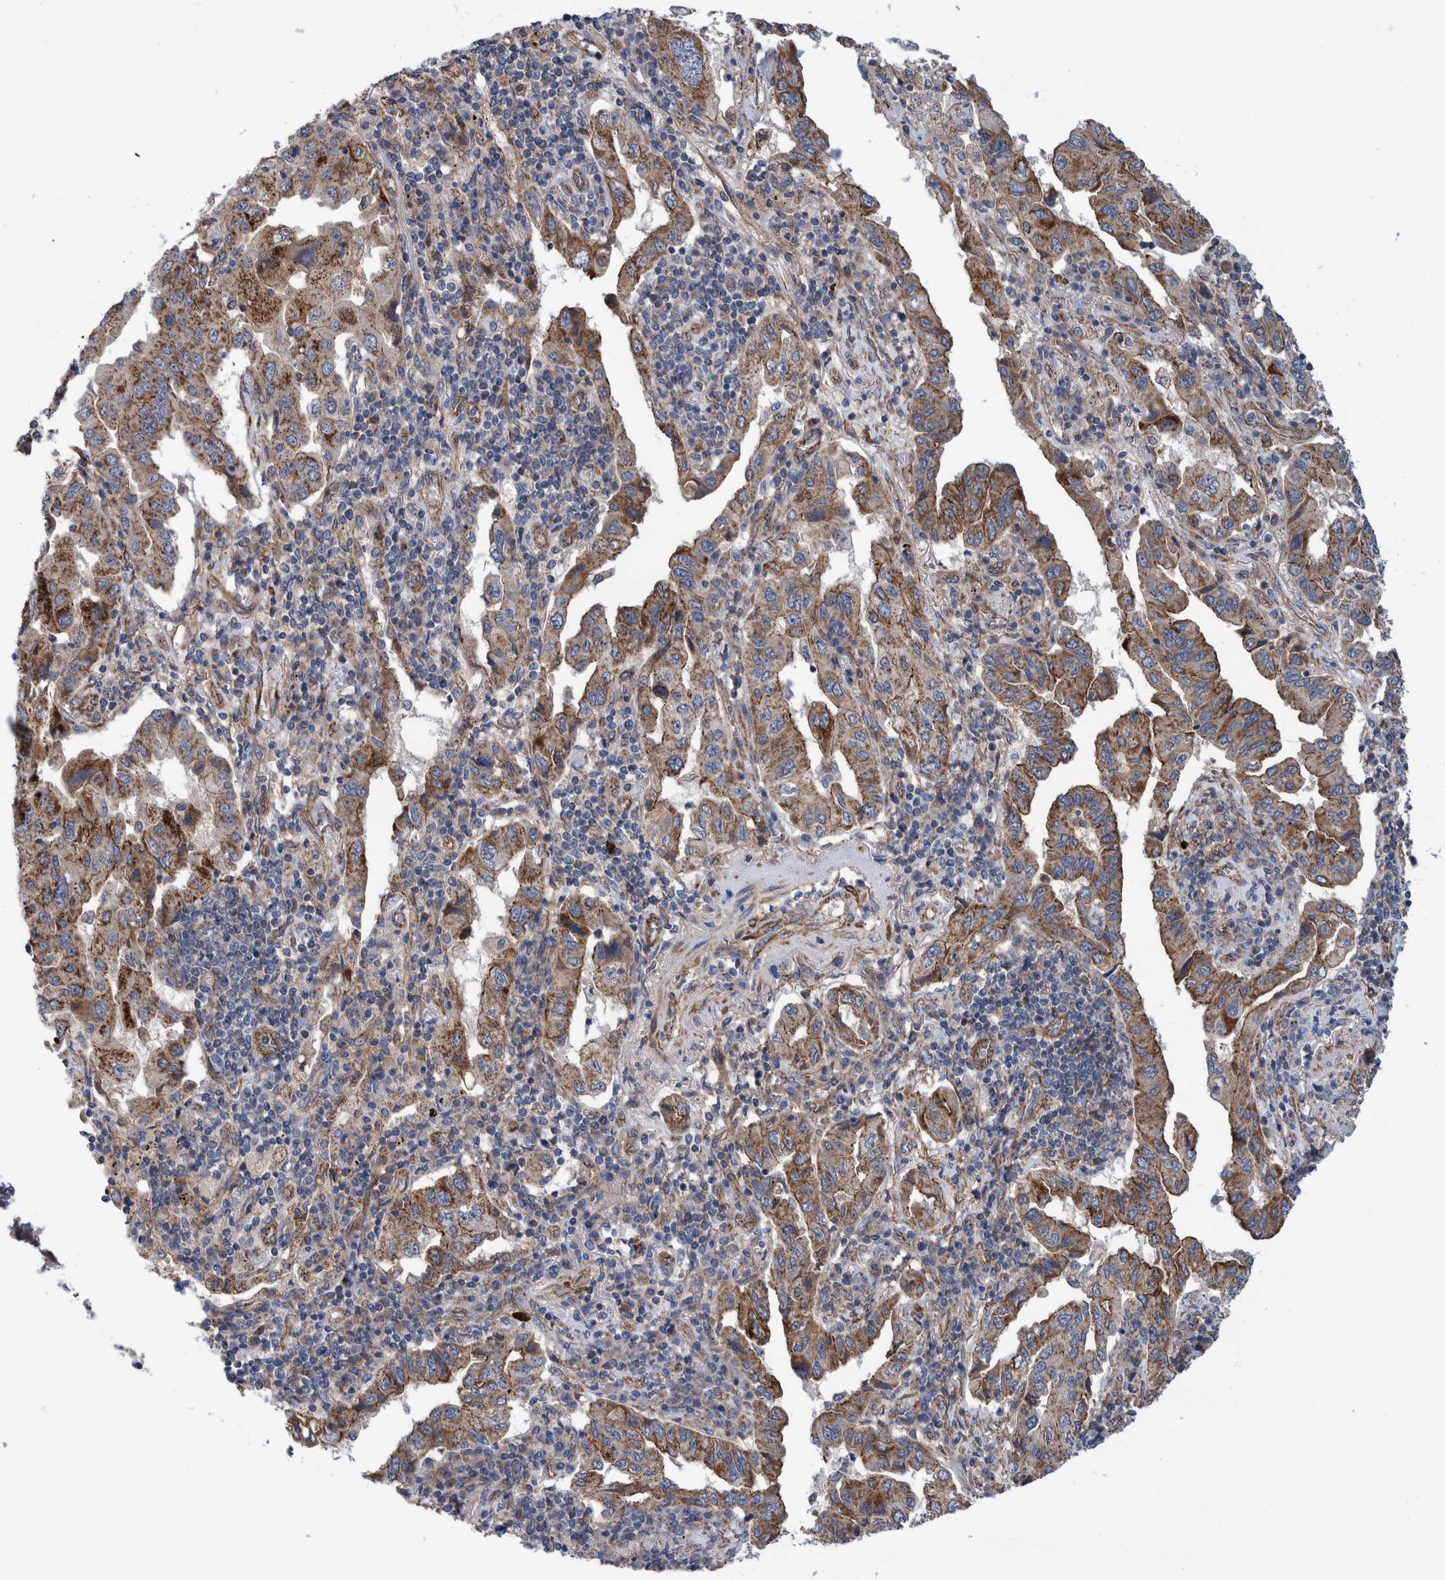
{"staining": {"intensity": "strong", "quantity": "25%-75%", "location": "cytoplasmic/membranous"}, "tissue": "lung cancer", "cell_type": "Tumor cells", "image_type": "cancer", "snomed": [{"axis": "morphology", "description": "Adenocarcinoma, NOS"}, {"axis": "topography", "description": "Lung"}], "caption": "Lung adenocarcinoma stained for a protein (brown) exhibits strong cytoplasmic/membranous positive positivity in approximately 25%-75% of tumor cells.", "gene": "SLC25A10", "patient": {"sex": "female", "age": 65}}